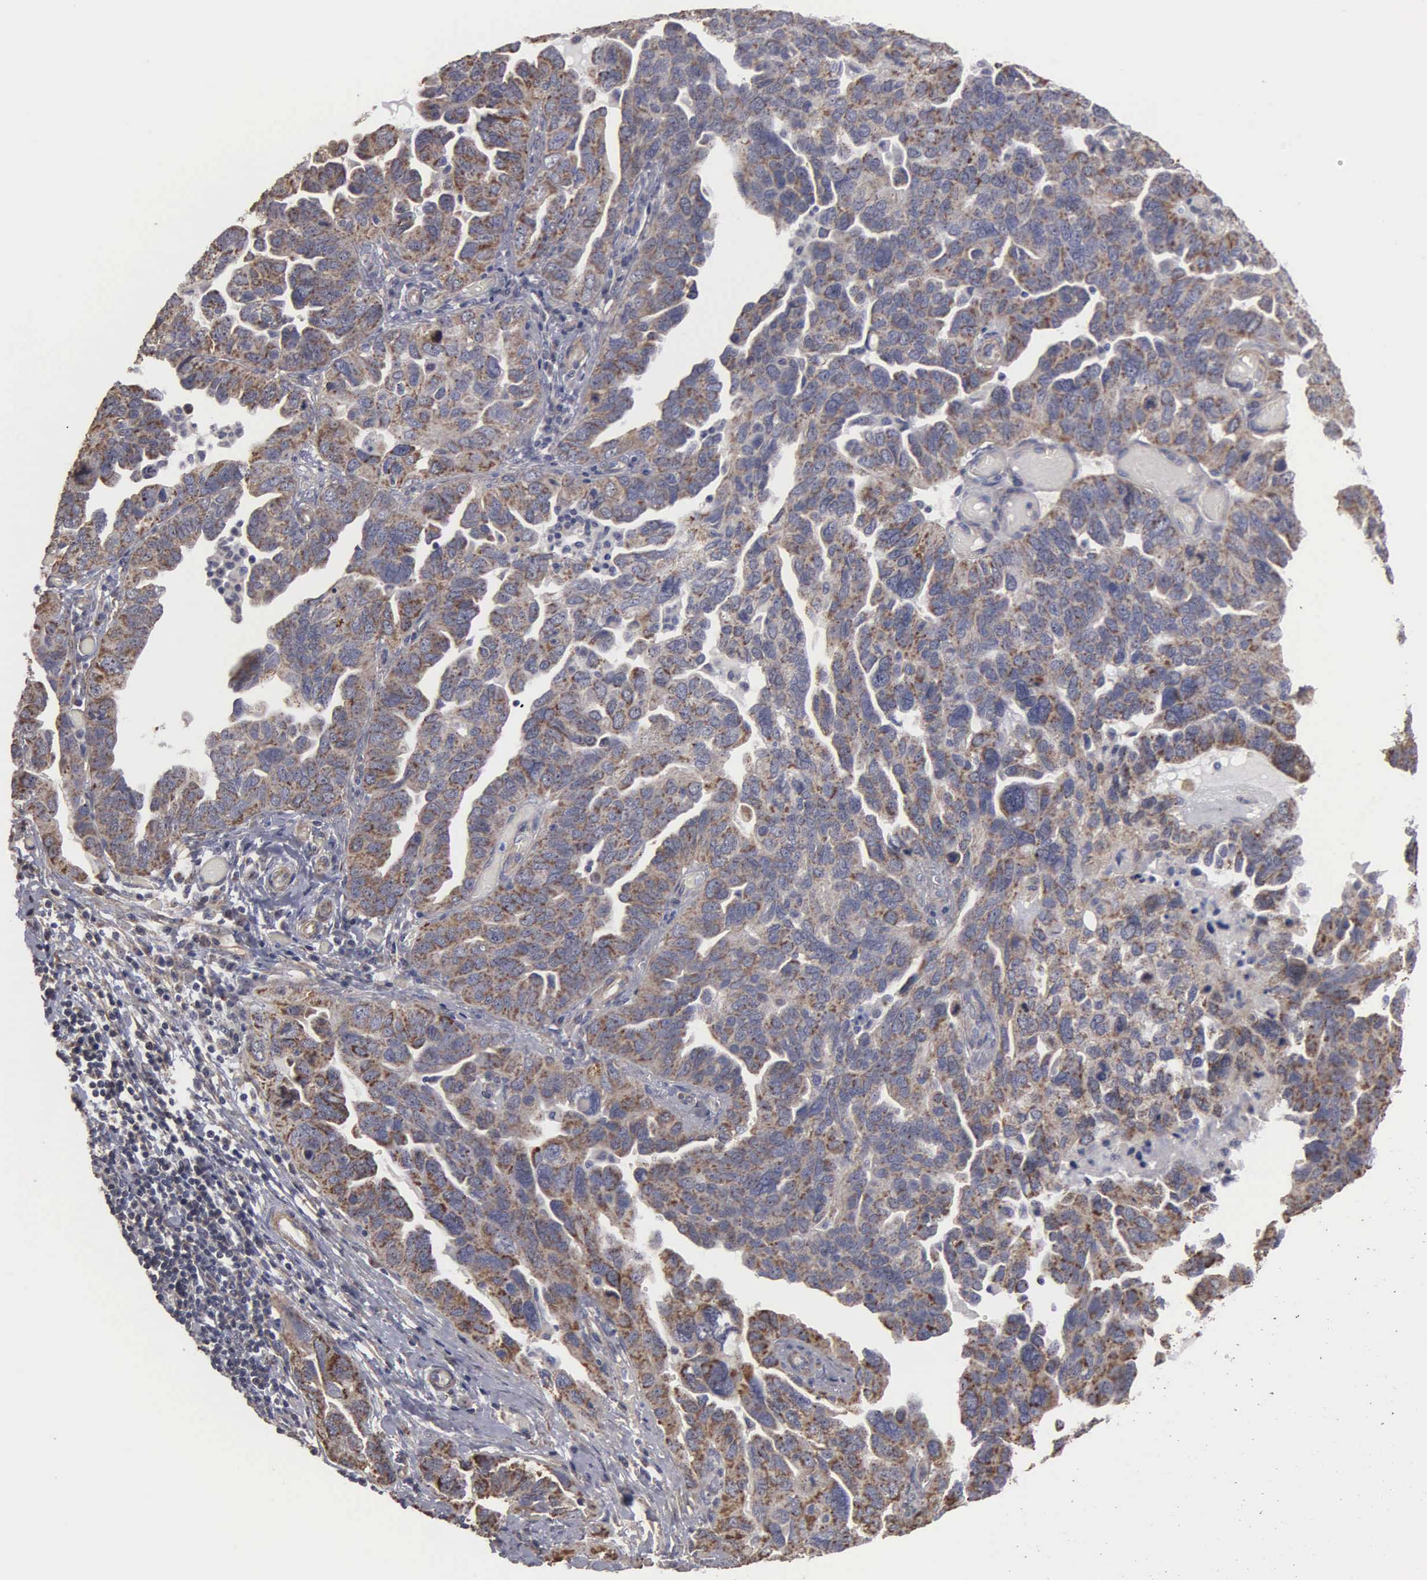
{"staining": {"intensity": "weak", "quantity": "25%-75%", "location": "cytoplasmic/membranous"}, "tissue": "ovarian cancer", "cell_type": "Tumor cells", "image_type": "cancer", "snomed": [{"axis": "morphology", "description": "Cystadenocarcinoma, serous, NOS"}, {"axis": "topography", "description": "Ovary"}], "caption": "DAB (3,3'-diaminobenzidine) immunohistochemical staining of ovarian cancer displays weak cytoplasmic/membranous protein staining in approximately 25%-75% of tumor cells.", "gene": "NGDN", "patient": {"sex": "female", "age": 64}}